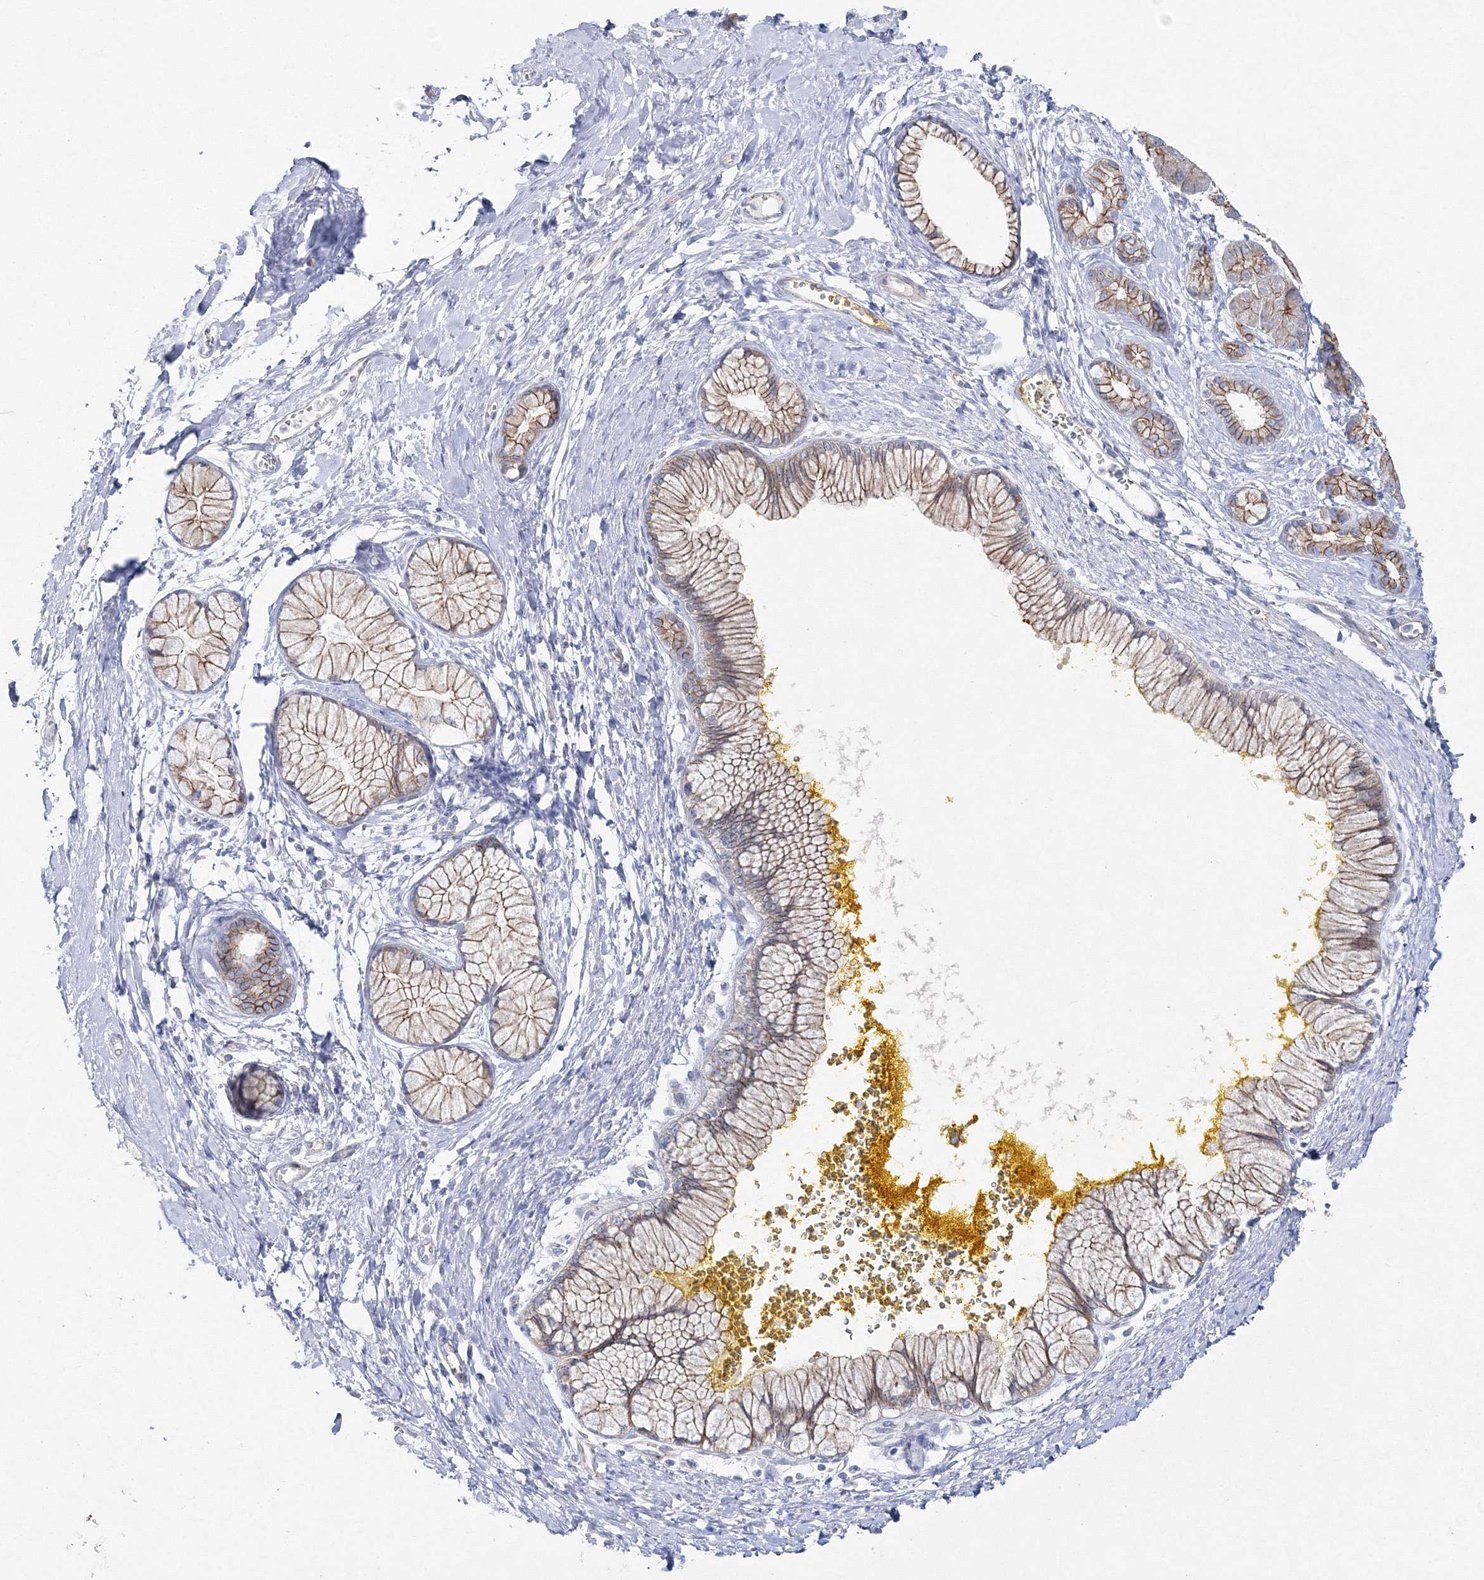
{"staining": {"intensity": "moderate", "quantity": ">75%", "location": "cytoplasmic/membranous"}, "tissue": "pancreatic cancer", "cell_type": "Tumor cells", "image_type": "cancer", "snomed": [{"axis": "morphology", "description": "Adenocarcinoma, NOS"}, {"axis": "topography", "description": "Pancreas"}], "caption": "Human pancreatic cancer (adenocarcinoma) stained for a protein (brown) demonstrates moderate cytoplasmic/membranous positive expression in approximately >75% of tumor cells.", "gene": "NAA40", "patient": {"sex": "male", "age": 58}}